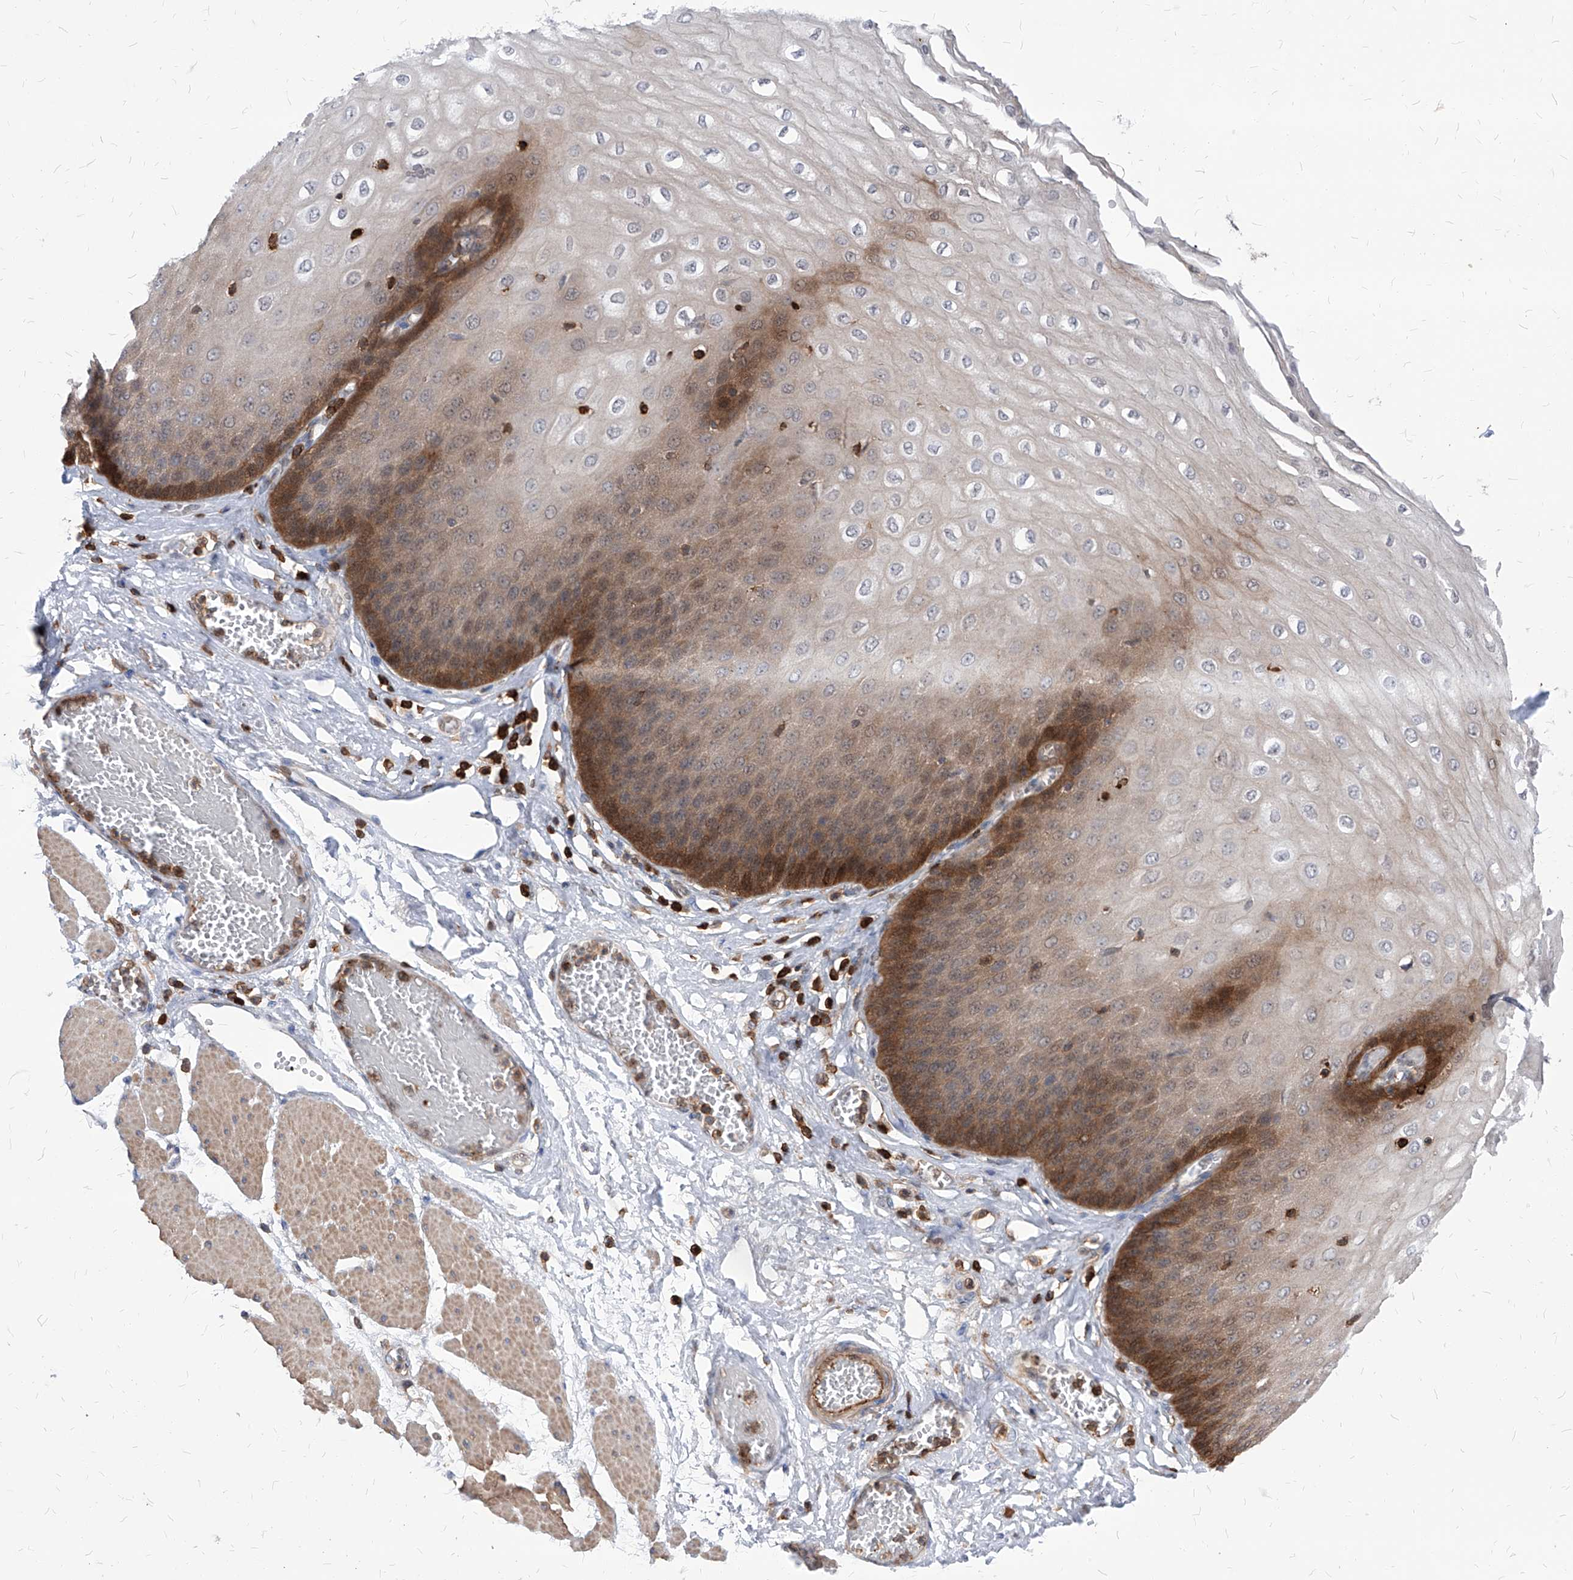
{"staining": {"intensity": "moderate", "quantity": "<25%", "location": "cytoplasmic/membranous"}, "tissue": "esophagus", "cell_type": "Squamous epithelial cells", "image_type": "normal", "snomed": [{"axis": "morphology", "description": "Normal tissue, NOS"}, {"axis": "topography", "description": "Esophagus"}], "caption": "A brown stain shows moderate cytoplasmic/membranous staining of a protein in squamous epithelial cells of normal esophagus.", "gene": "ABRACL", "patient": {"sex": "male", "age": 60}}